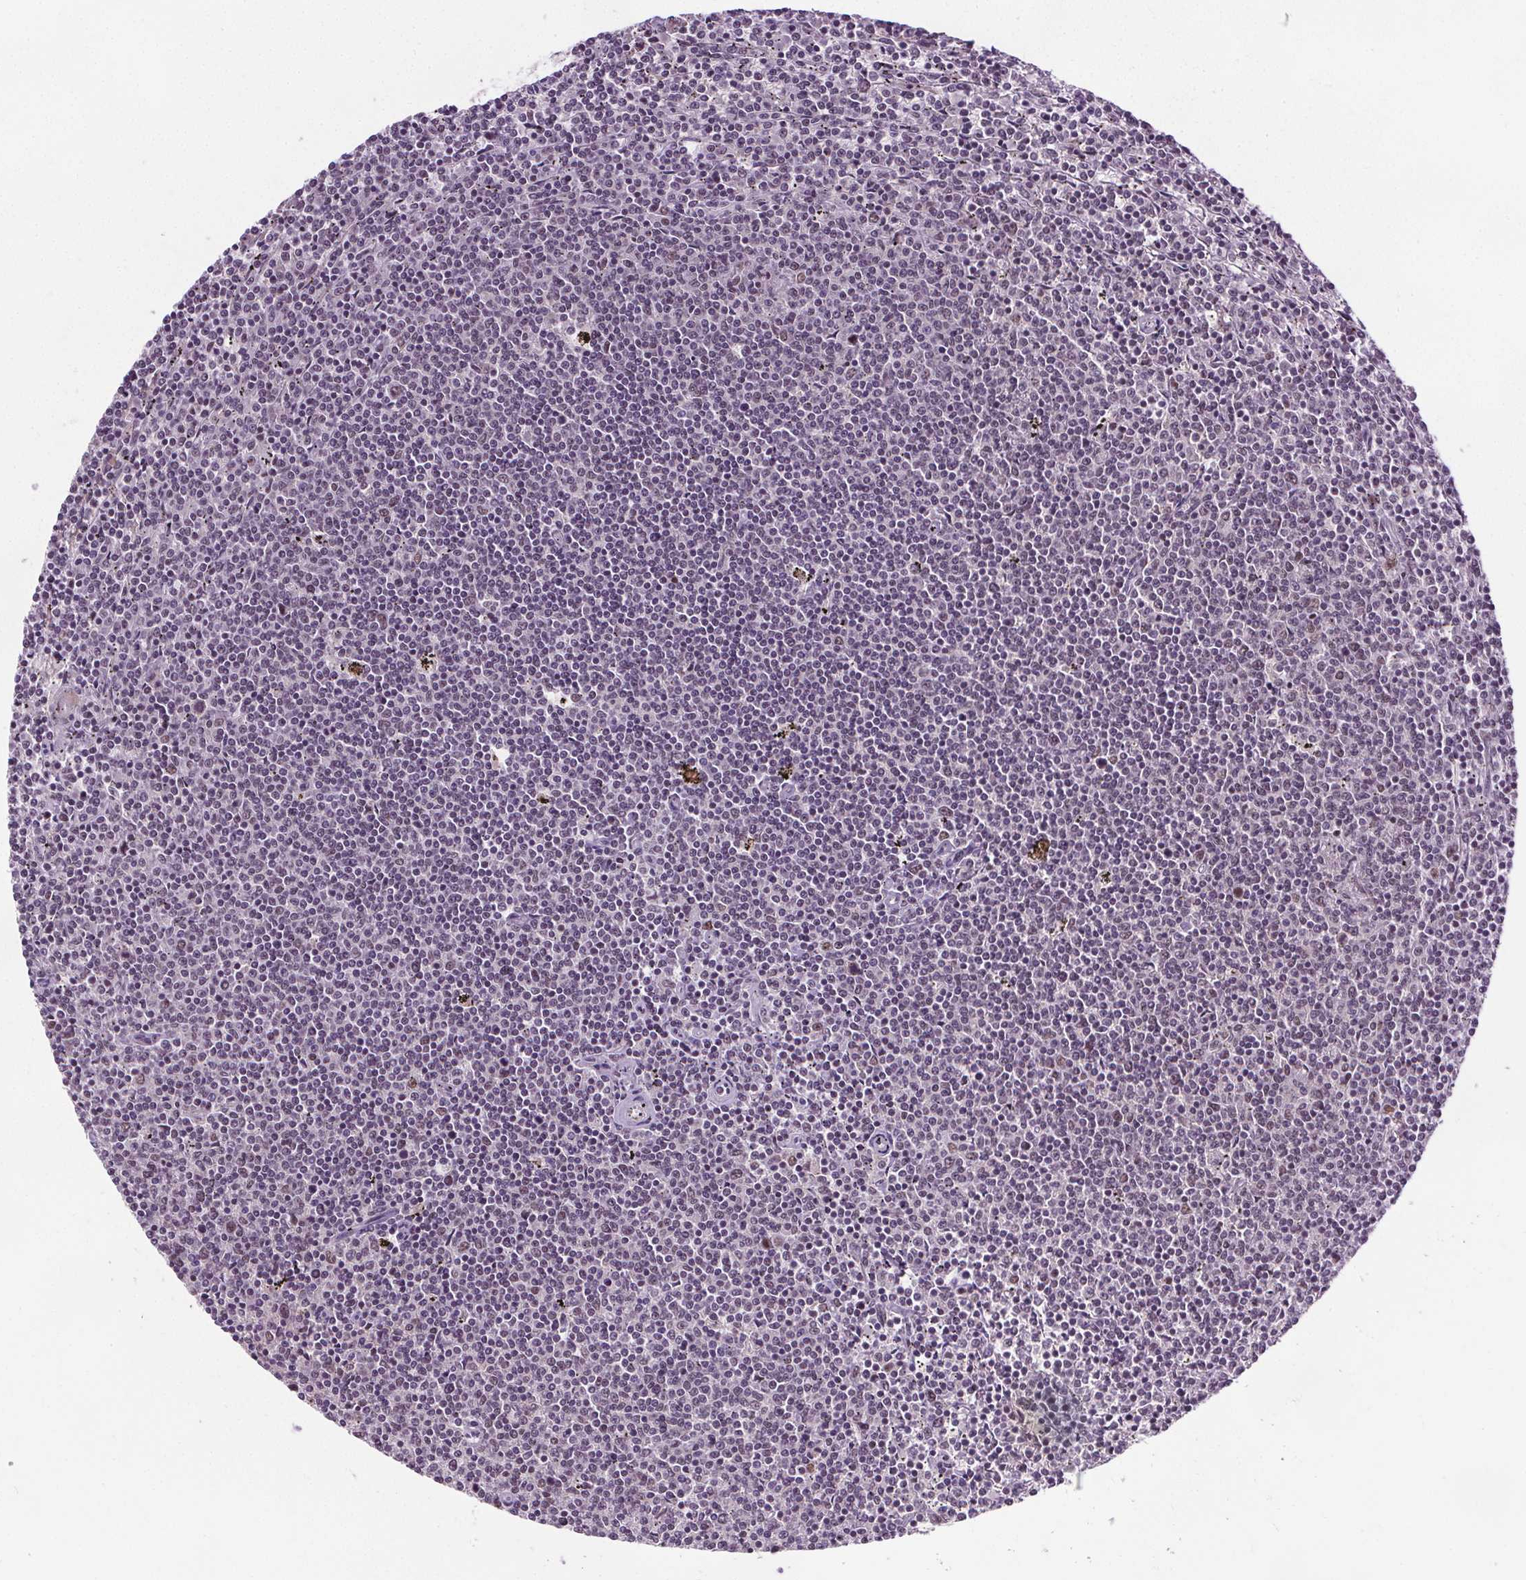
{"staining": {"intensity": "weak", "quantity": "<25%", "location": "nuclear"}, "tissue": "lymphoma", "cell_type": "Tumor cells", "image_type": "cancer", "snomed": [{"axis": "morphology", "description": "Malignant lymphoma, non-Hodgkin's type, Low grade"}, {"axis": "topography", "description": "Spleen"}], "caption": "There is no significant expression in tumor cells of low-grade malignant lymphoma, non-Hodgkin's type. (Brightfield microscopy of DAB (3,3'-diaminobenzidine) immunohistochemistry at high magnification).", "gene": "MED6", "patient": {"sex": "female", "age": 50}}